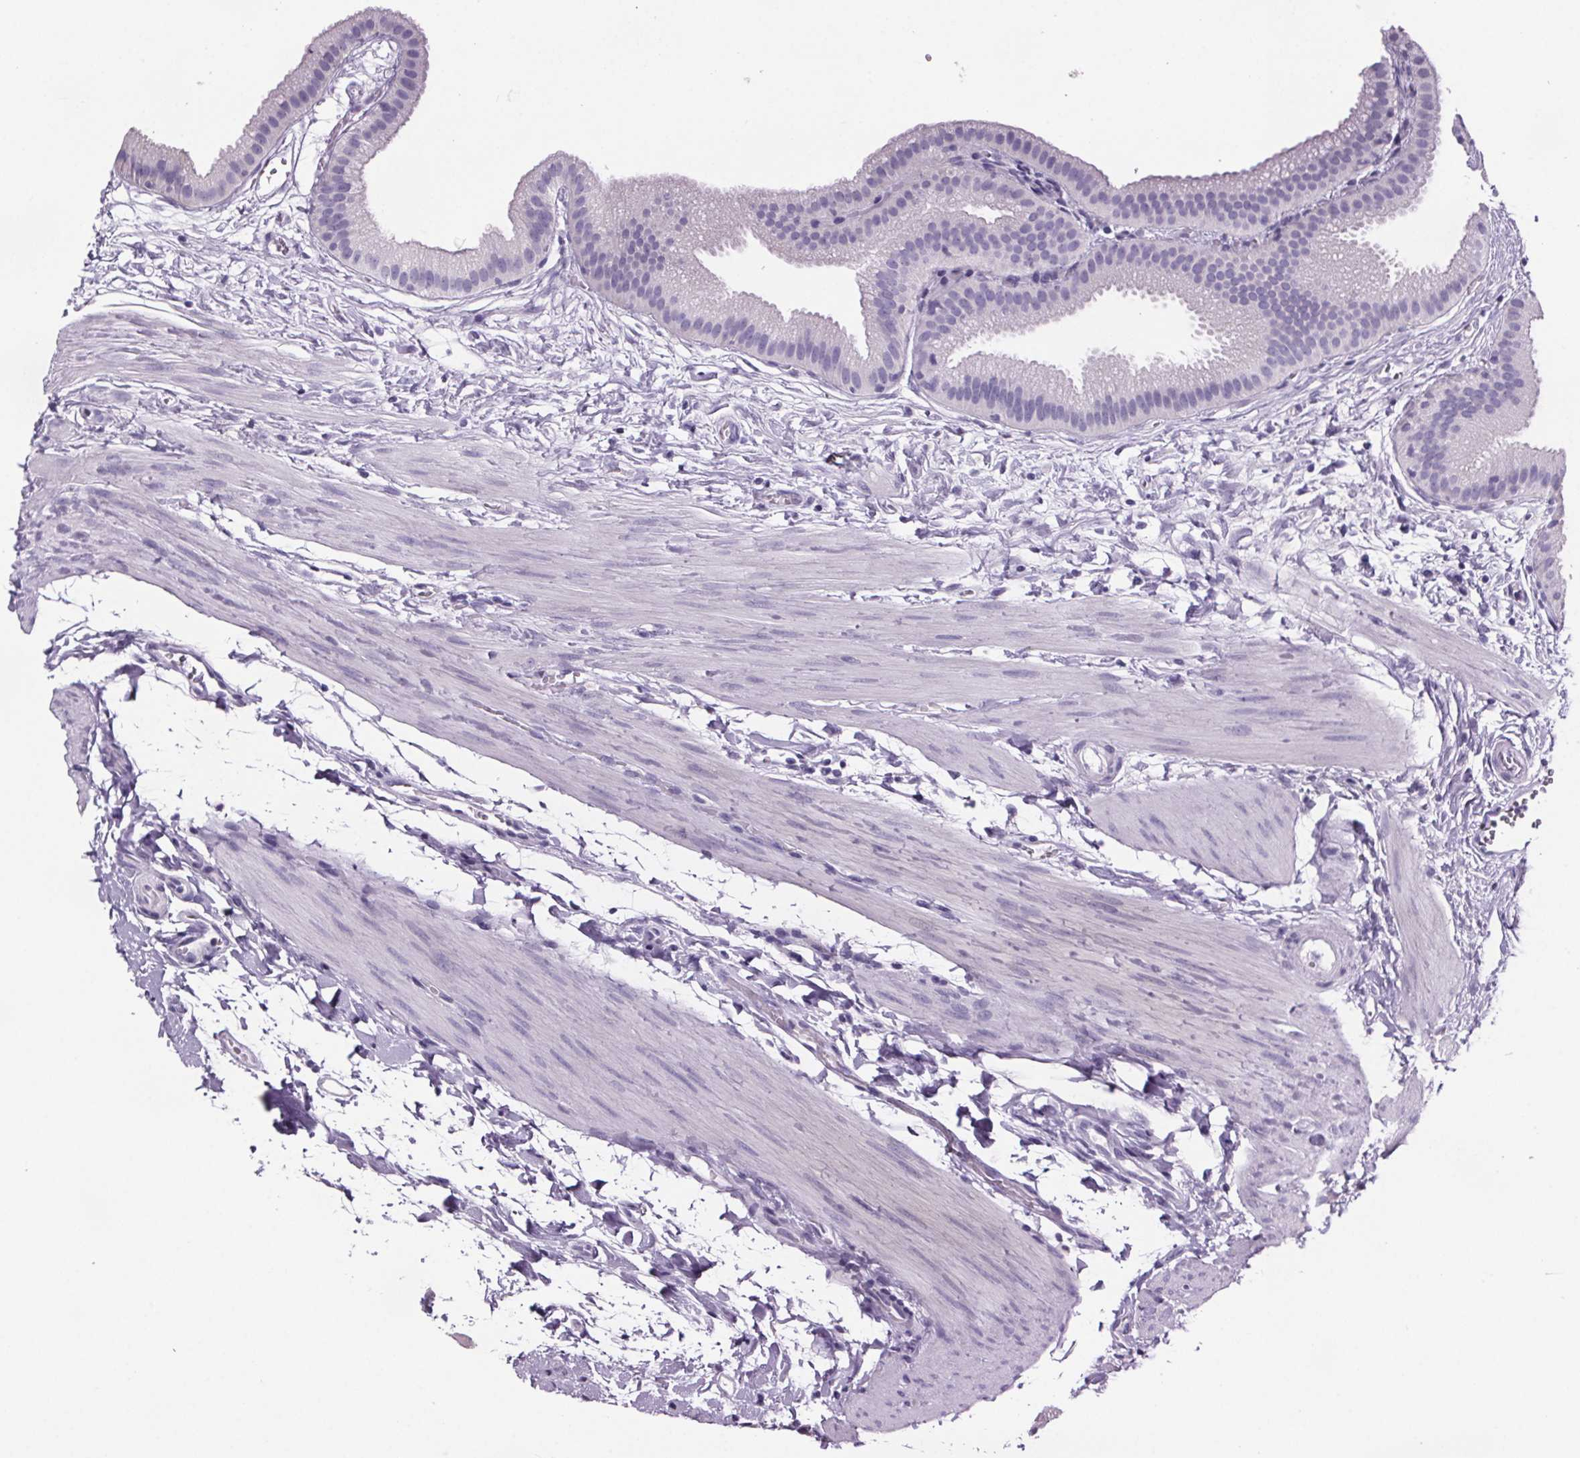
{"staining": {"intensity": "negative", "quantity": "none", "location": "none"}, "tissue": "gallbladder", "cell_type": "Glandular cells", "image_type": "normal", "snomed": [{"axis": "morphology", "description": "Normal tissue, NOS"}, {"axis": "topography", "description": "Gallbladder"}], "caption": "A histopathology image of human gallbladder is negative for staining in glandular cells. The staining was performed using DAB (3,3'-diaminobenzidine) to visualize the protein expression in brown, while the nuclei were stained in blue with hematoxylin (Magnification: 20x).", "gene": "CUBN", "patient": {"sex": "female", "age": 63}}